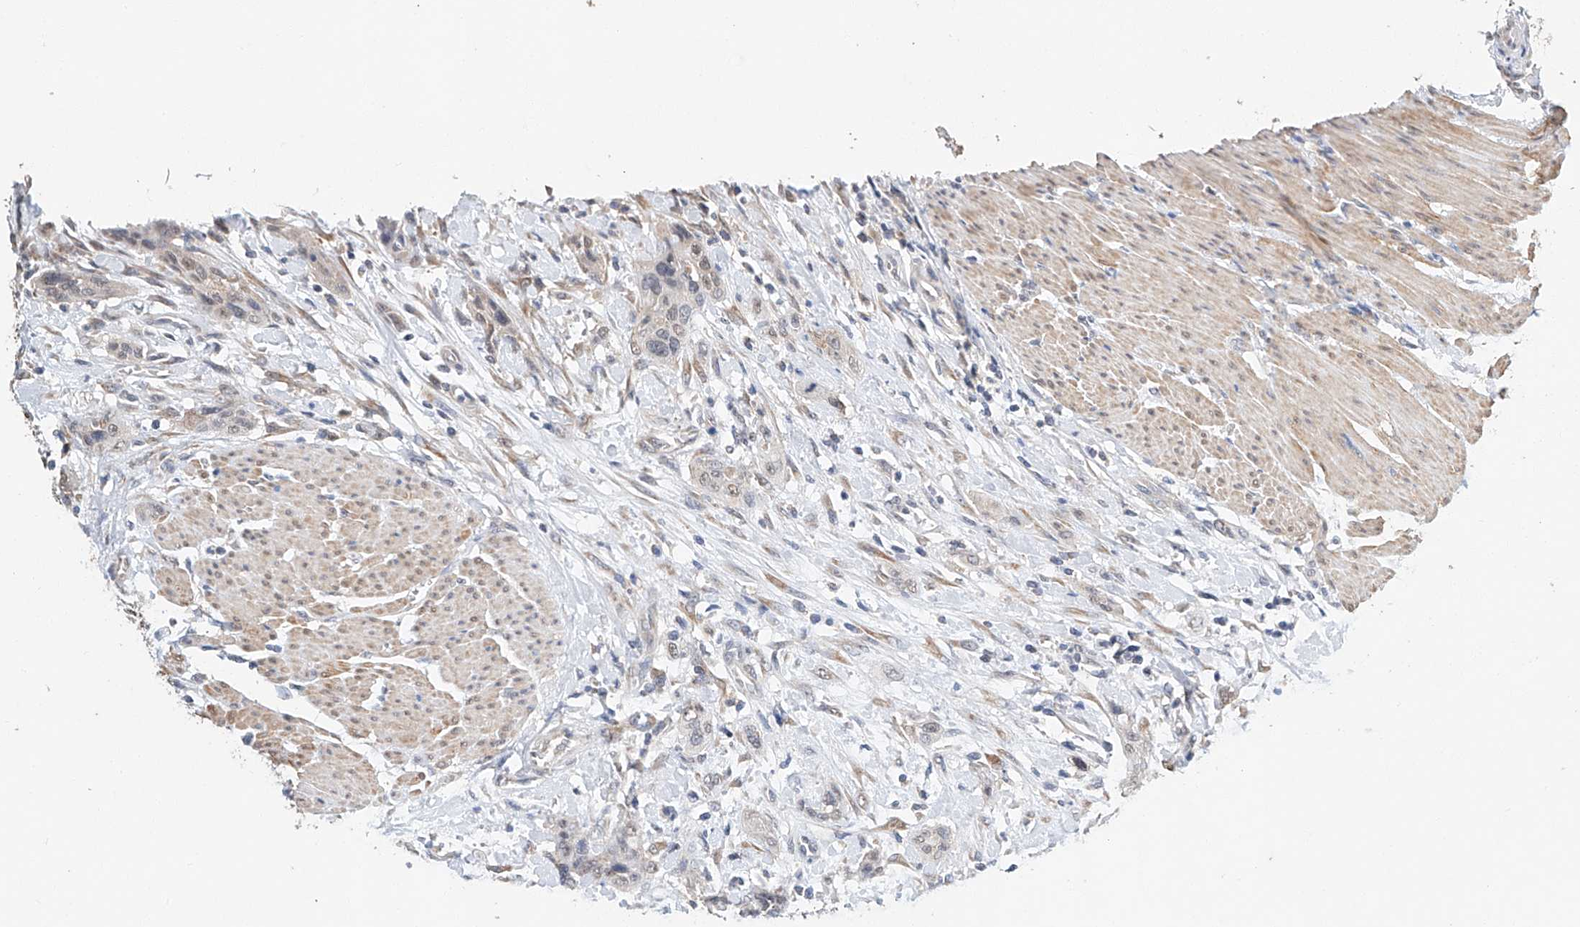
{"staining": {"intensity": "negative", "quantity": "none", "location": "none"}, "tissue": "urothelial cancer", "cell_type": "Tumor cells", "image_type": "cancer", "snomed": [{"axis": "morphology", "description": "Urothelial carcinoma, High grade"}, {"axis": "topography", "description": "Urinary bladder"}], "caption": "High magnification brightfield microscopy of high-grade urothelial carcinoma stained with DAB (brown) and counterstained with hematoxylin (blue): tumor cells show no significant expression.", "gene": "CTDP1", "patient": {"sex": "male", "age": 35}}